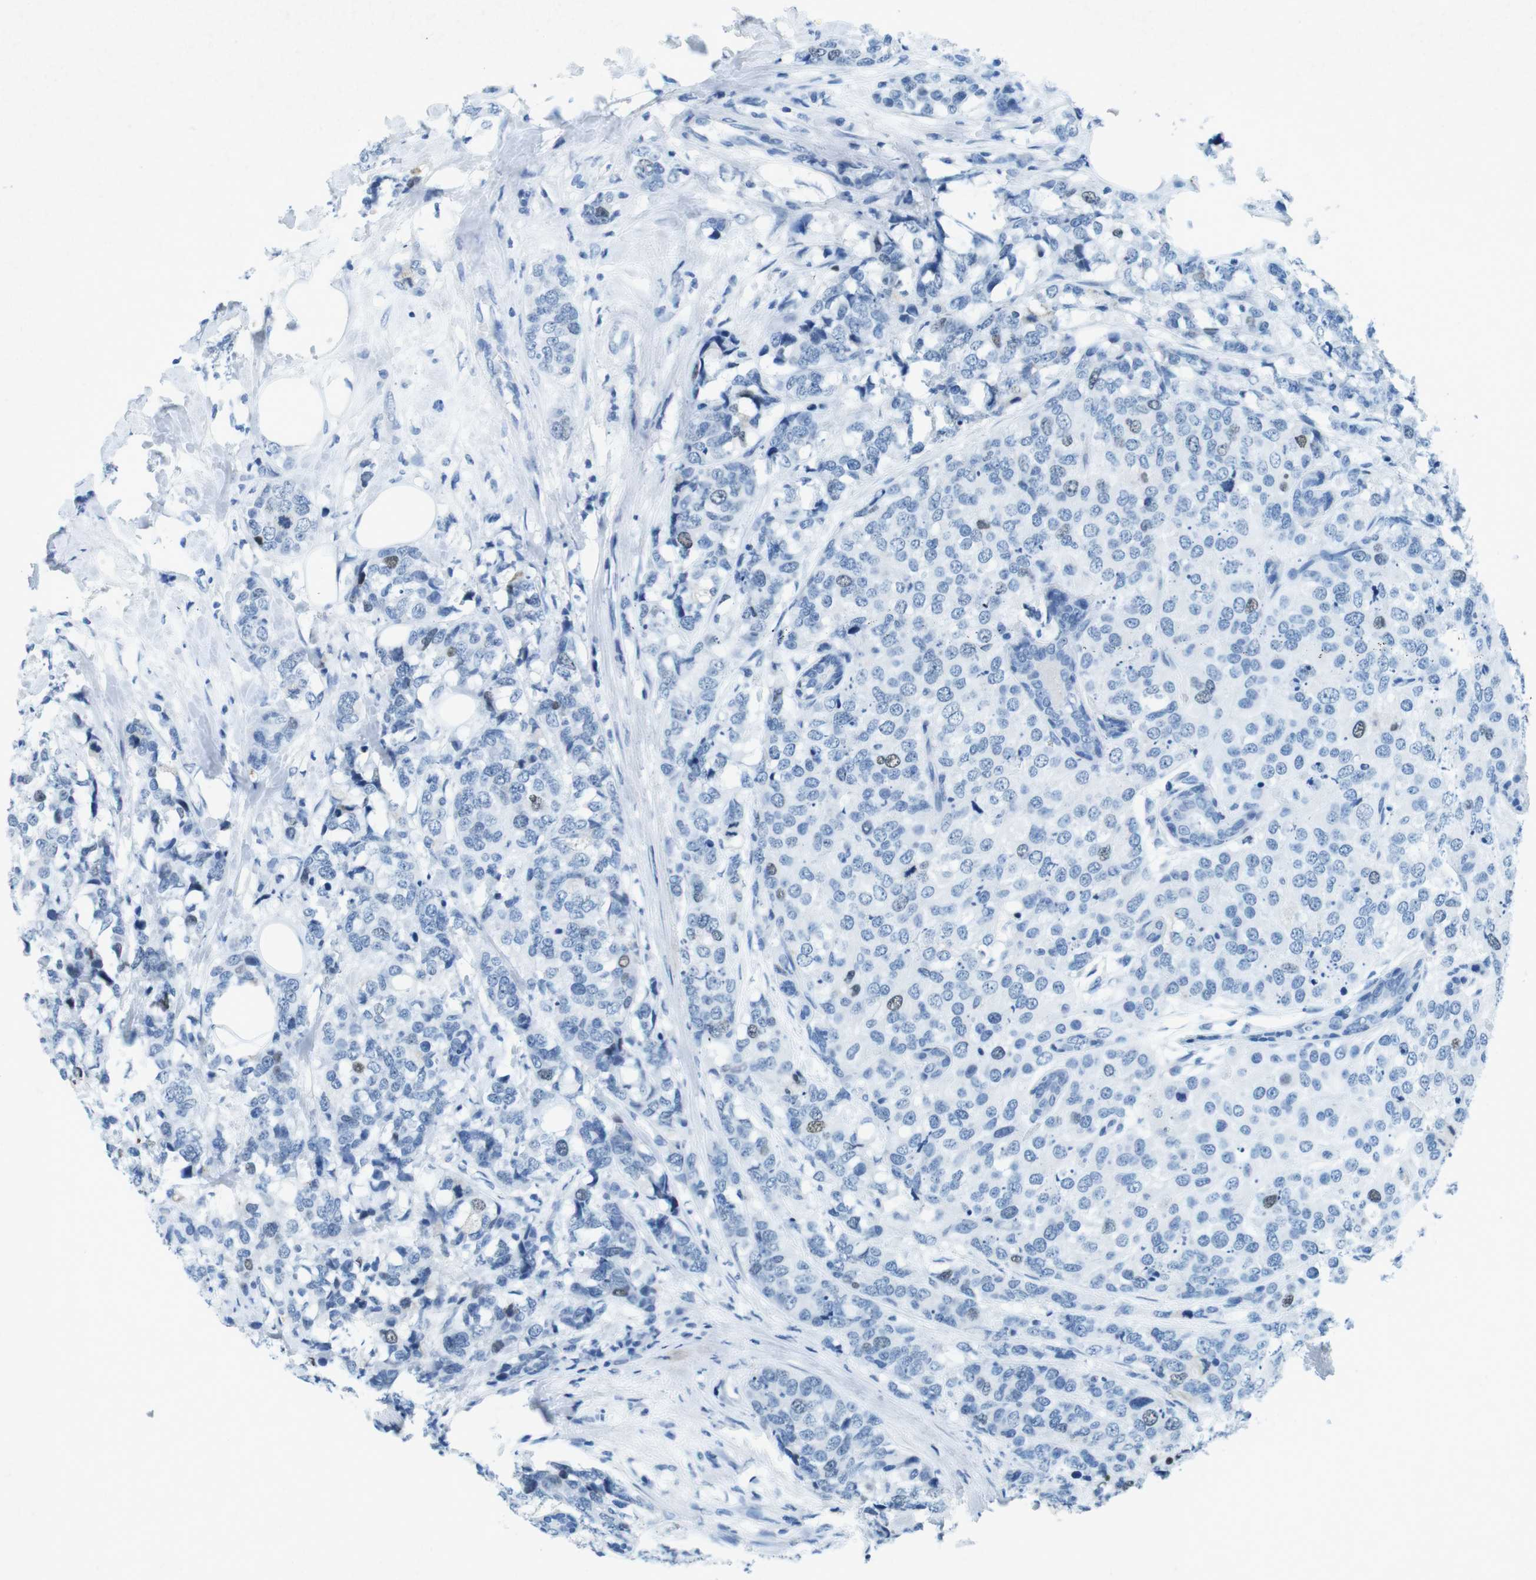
{"staining": {"intensity": "weak", "quantity": "<25%", "location": "nuclear"}, "tissue": "breast cancer", "cell_type": "Tumor cells", "image_type": "cancer", "snomed": [{"axis": "morphology", "description": "Lobular carcinoma"}, {"axis": "topography", "description": "Breast"}], "caption": "Immunohistochemical staining of human breast cancer demonstrates no significant staining in tumor cells. (Brightfield microscopy of DAB (3,3'-diaminobenzidine) immunohistochemistry at high magnification).", "gene": "CTAG1B", "patient": {"sex": "female", "age": 59}}